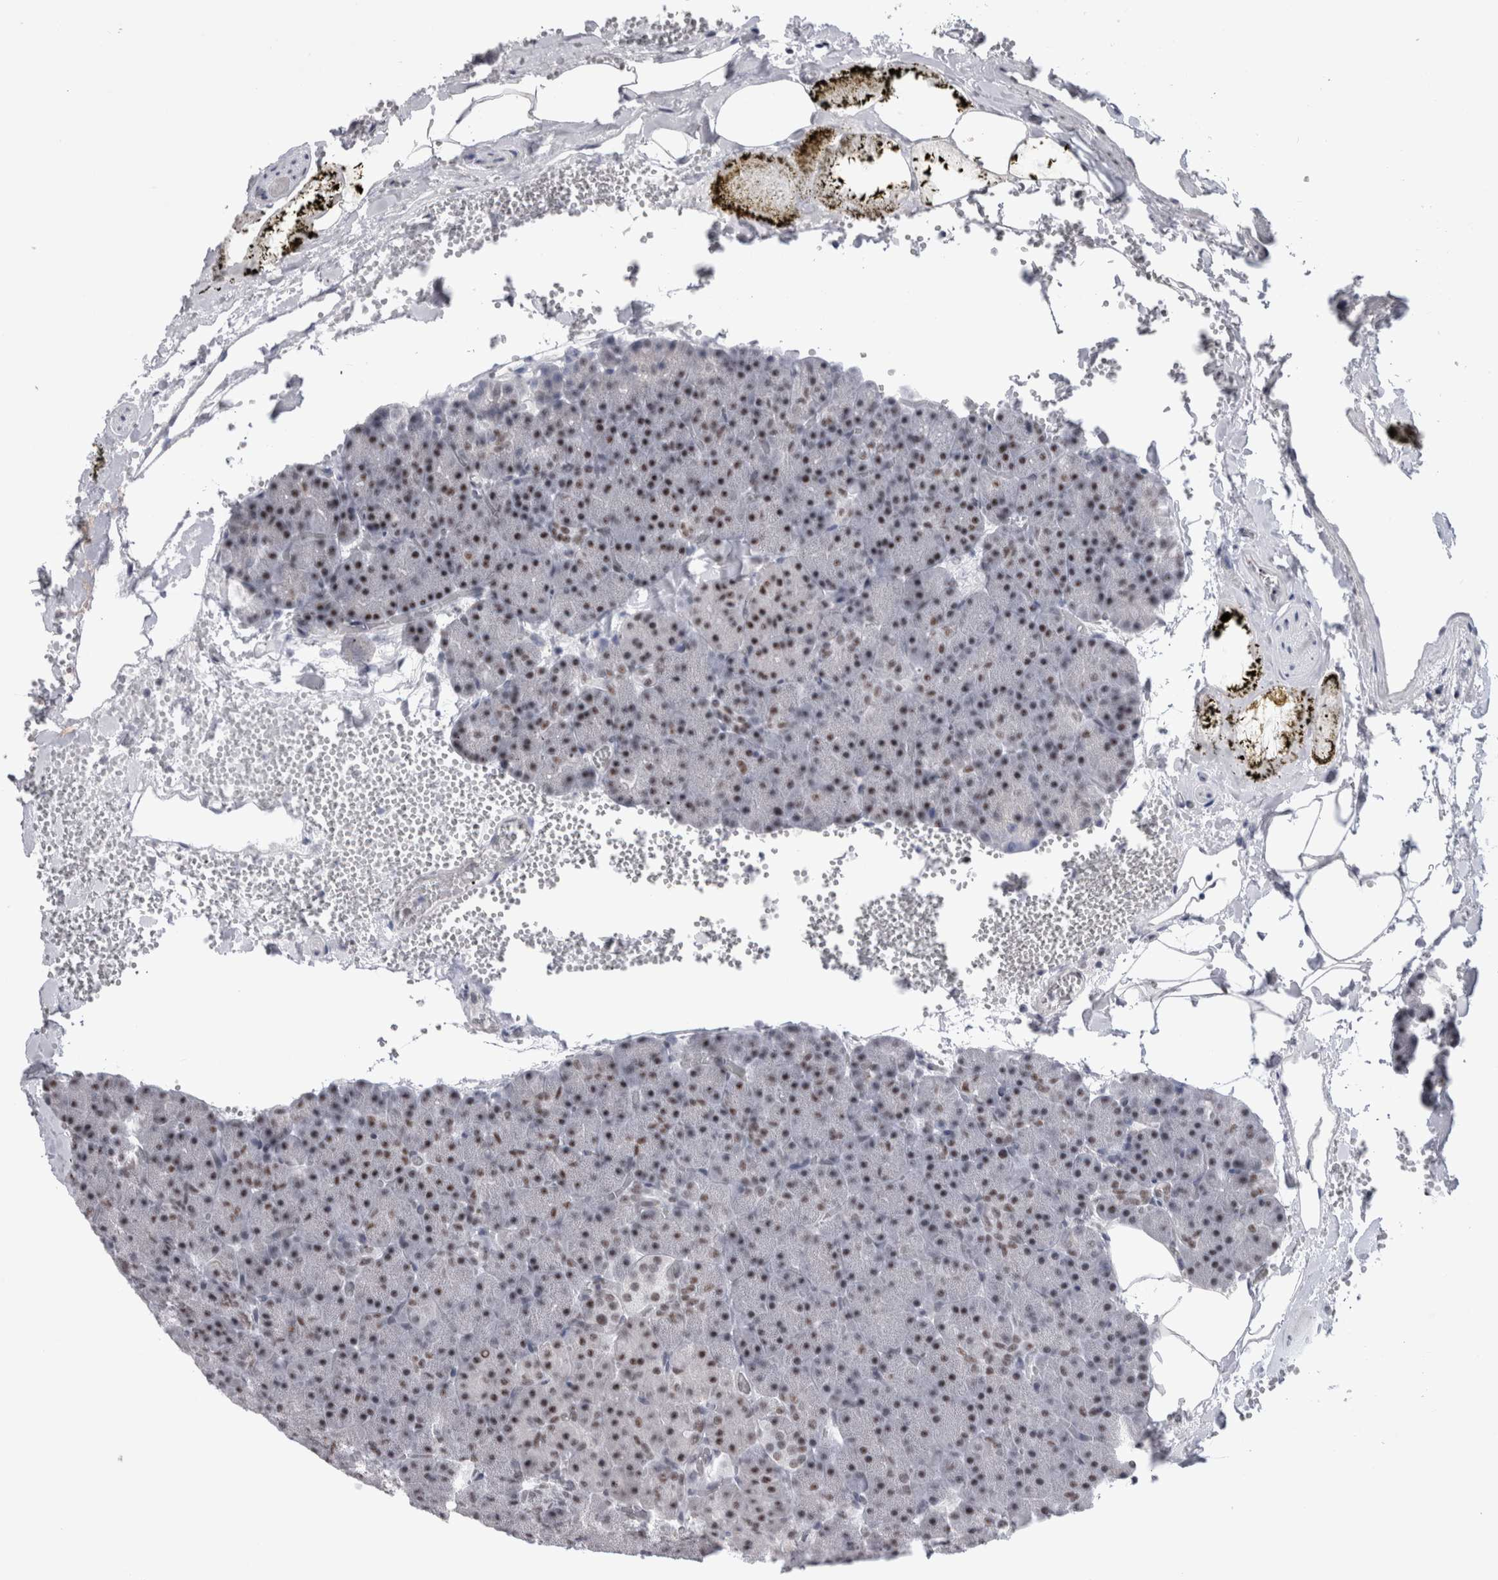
{"staining": {"intensity": "moderate", "quantity": ">75%", "location": "nuclear"}, "tissue": "pancreas", "cell_type": "Exocrine glandular cells", "image_type": "normal", "snomed": [{"axis": "morphology", "description": "Normal tissue, NOS"}, {"axis": "morphology", "description": "Carcinoid, malignant, NOS"}, {"axis": "topography", "description": "Pancreas"}], "caption": "Exocrine glandular cells display moderate nuclear positivity in about >75% of cells in normal pancreas.", "gene": "API5", "patient": {"sex": "female", "age": 35}}